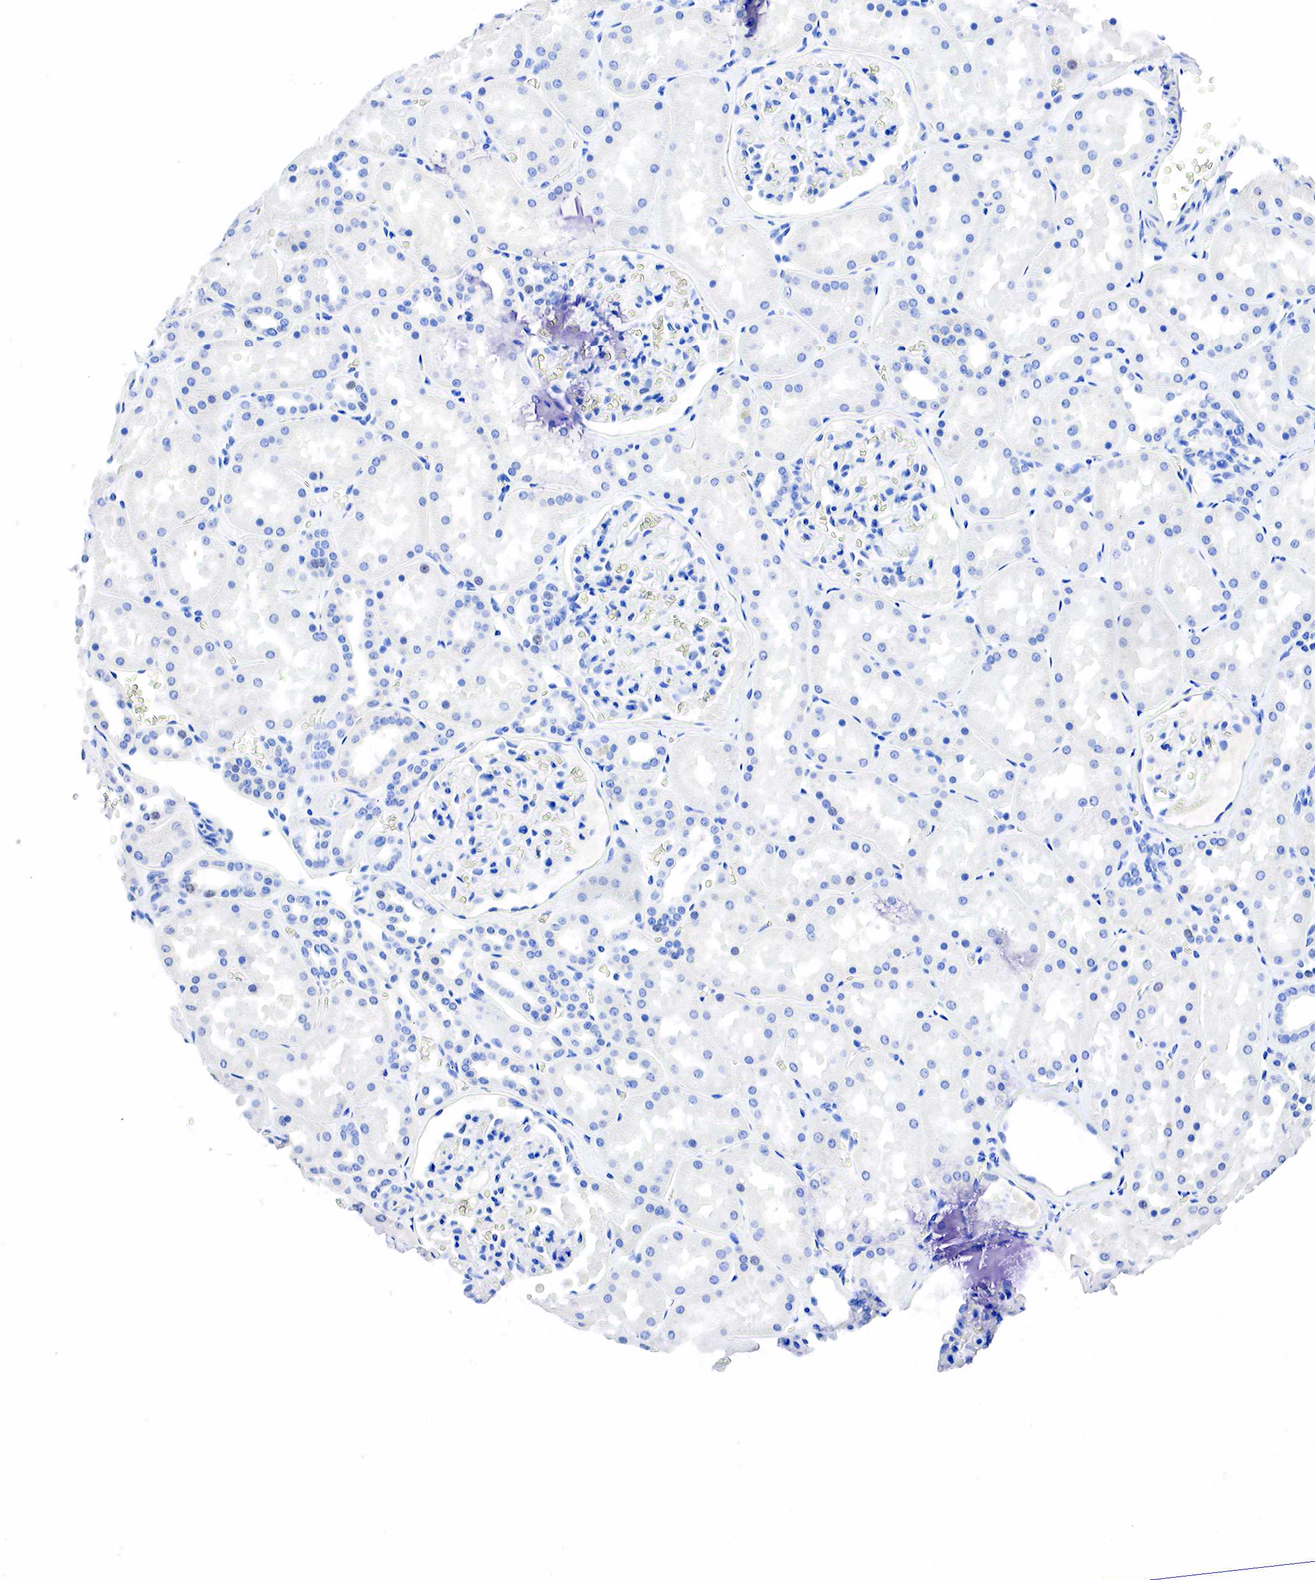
{"staining": {"intensity": "negative", "quantity": "none", "location": "none"}, "tissue": "kidney", "cell_type": "Cells in glomeruli", "image_type": "normal", "snomed": [{"axis": "morphology", "description": "Normal tissue, NOS"}, {"axis": "topography", "description": "Kidney"}], "caption": "IHC image of unremarkable kidney: kidney stained with DAB (3,3'-diaminobenzidine) reveals no significant protein positivity in cells in glomeruli.", "gene": "SST", "patient": {"sex": "female", "age": 52}}